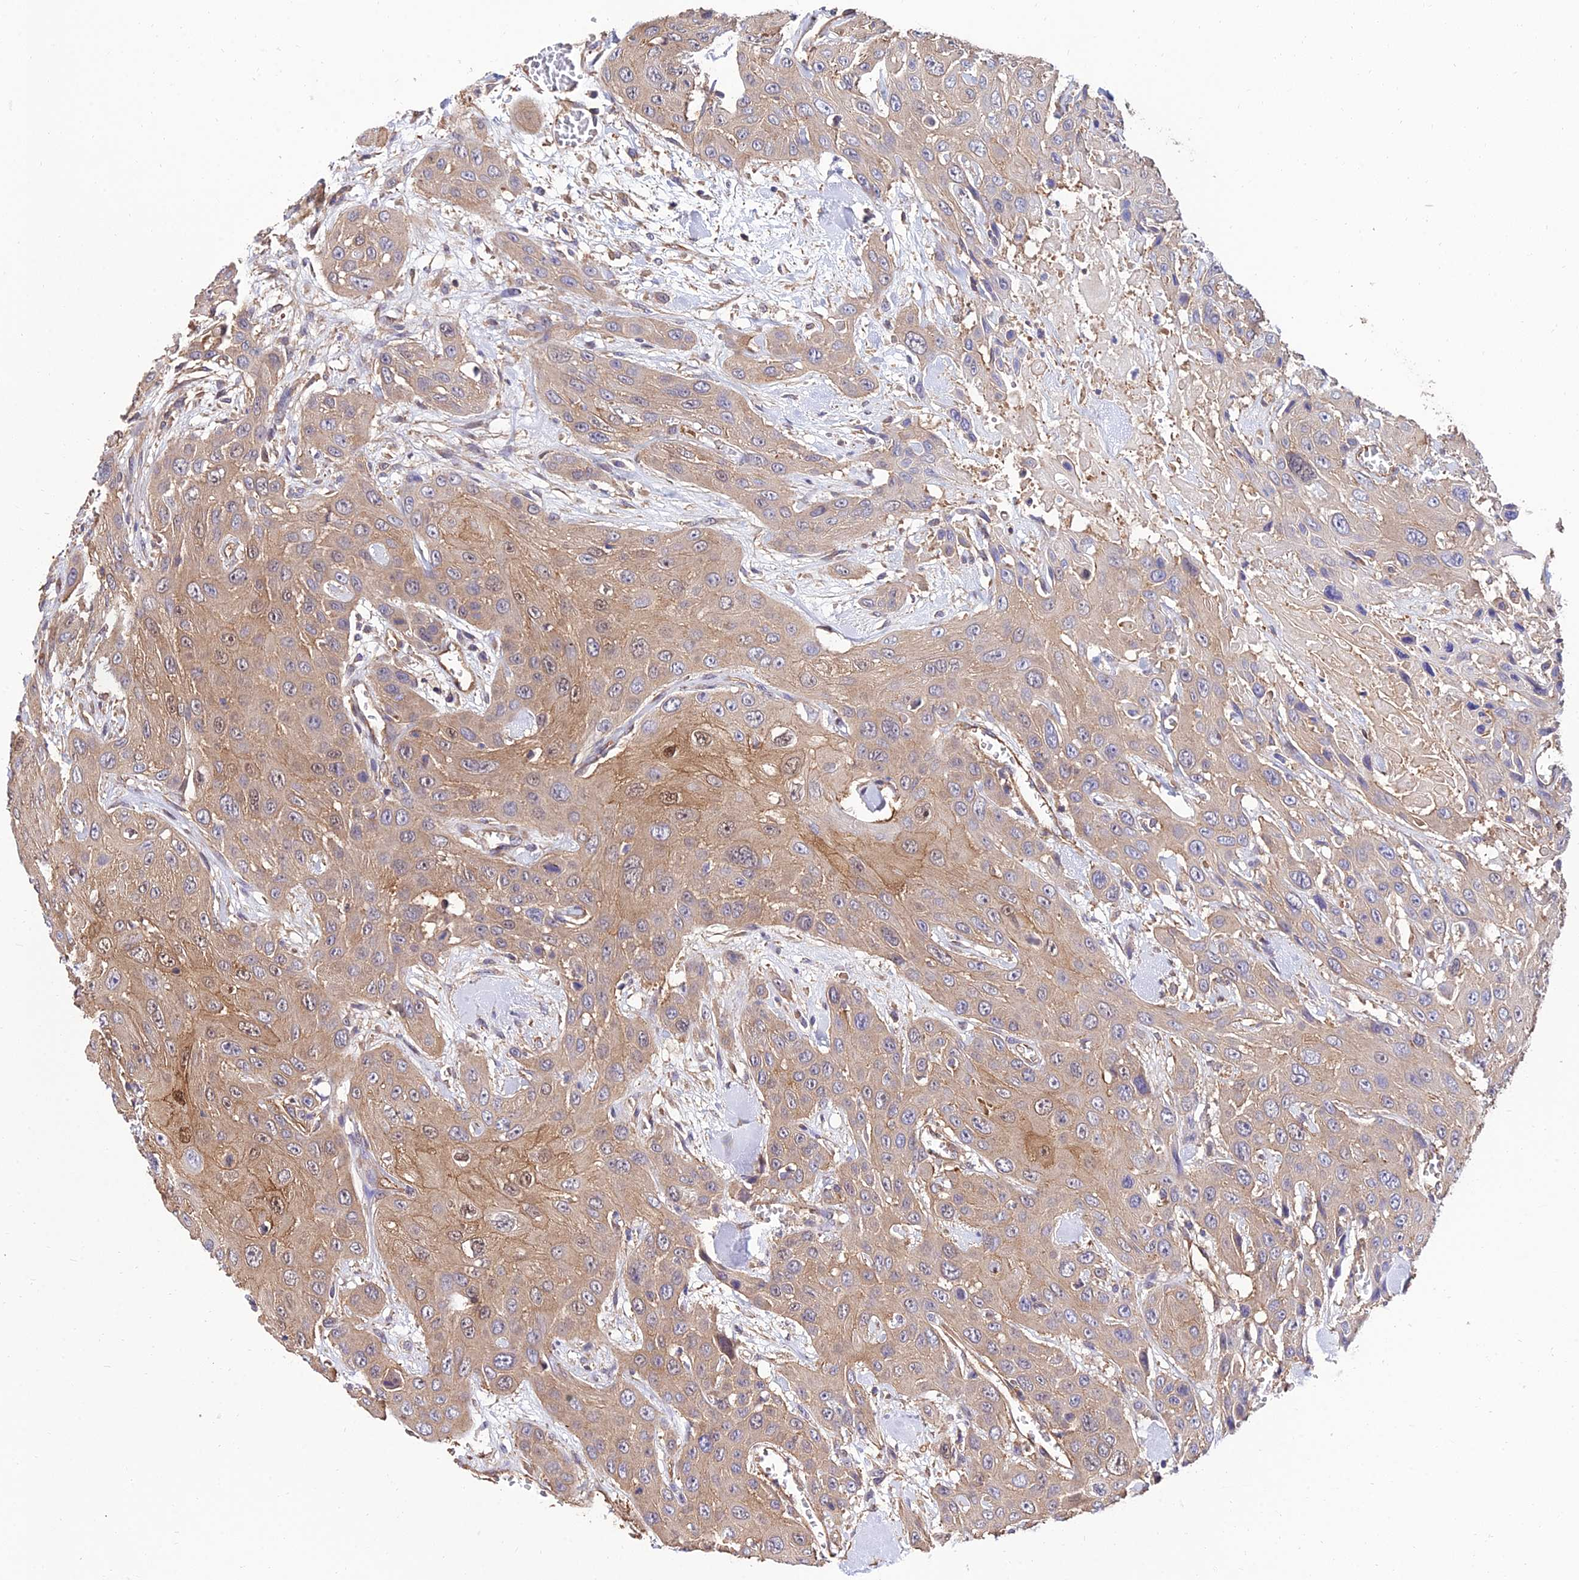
{"staining": {"intensity": "moderate", "quantity": "<25%", "location": "cytoplasmic/membranous,nuclear"}, "tissue": "head and neck cancer", "cell_type": "Tumor cells", "image_type": "cancer", "snomed": [{"axis": "morphology", "description": "Squamous cell carcinoma, NOS"}, {"axis": "topography", "description": "Head-Neck"}], "caption": "Moderate cytoplasmic/membranous and nuclear staining for a protein is identified in about <25% of tumor cells of head and neck squamous cell carcinoma using IHC.", "gene": "CALM2", "patient": {"sex": "male", "age": 81}}